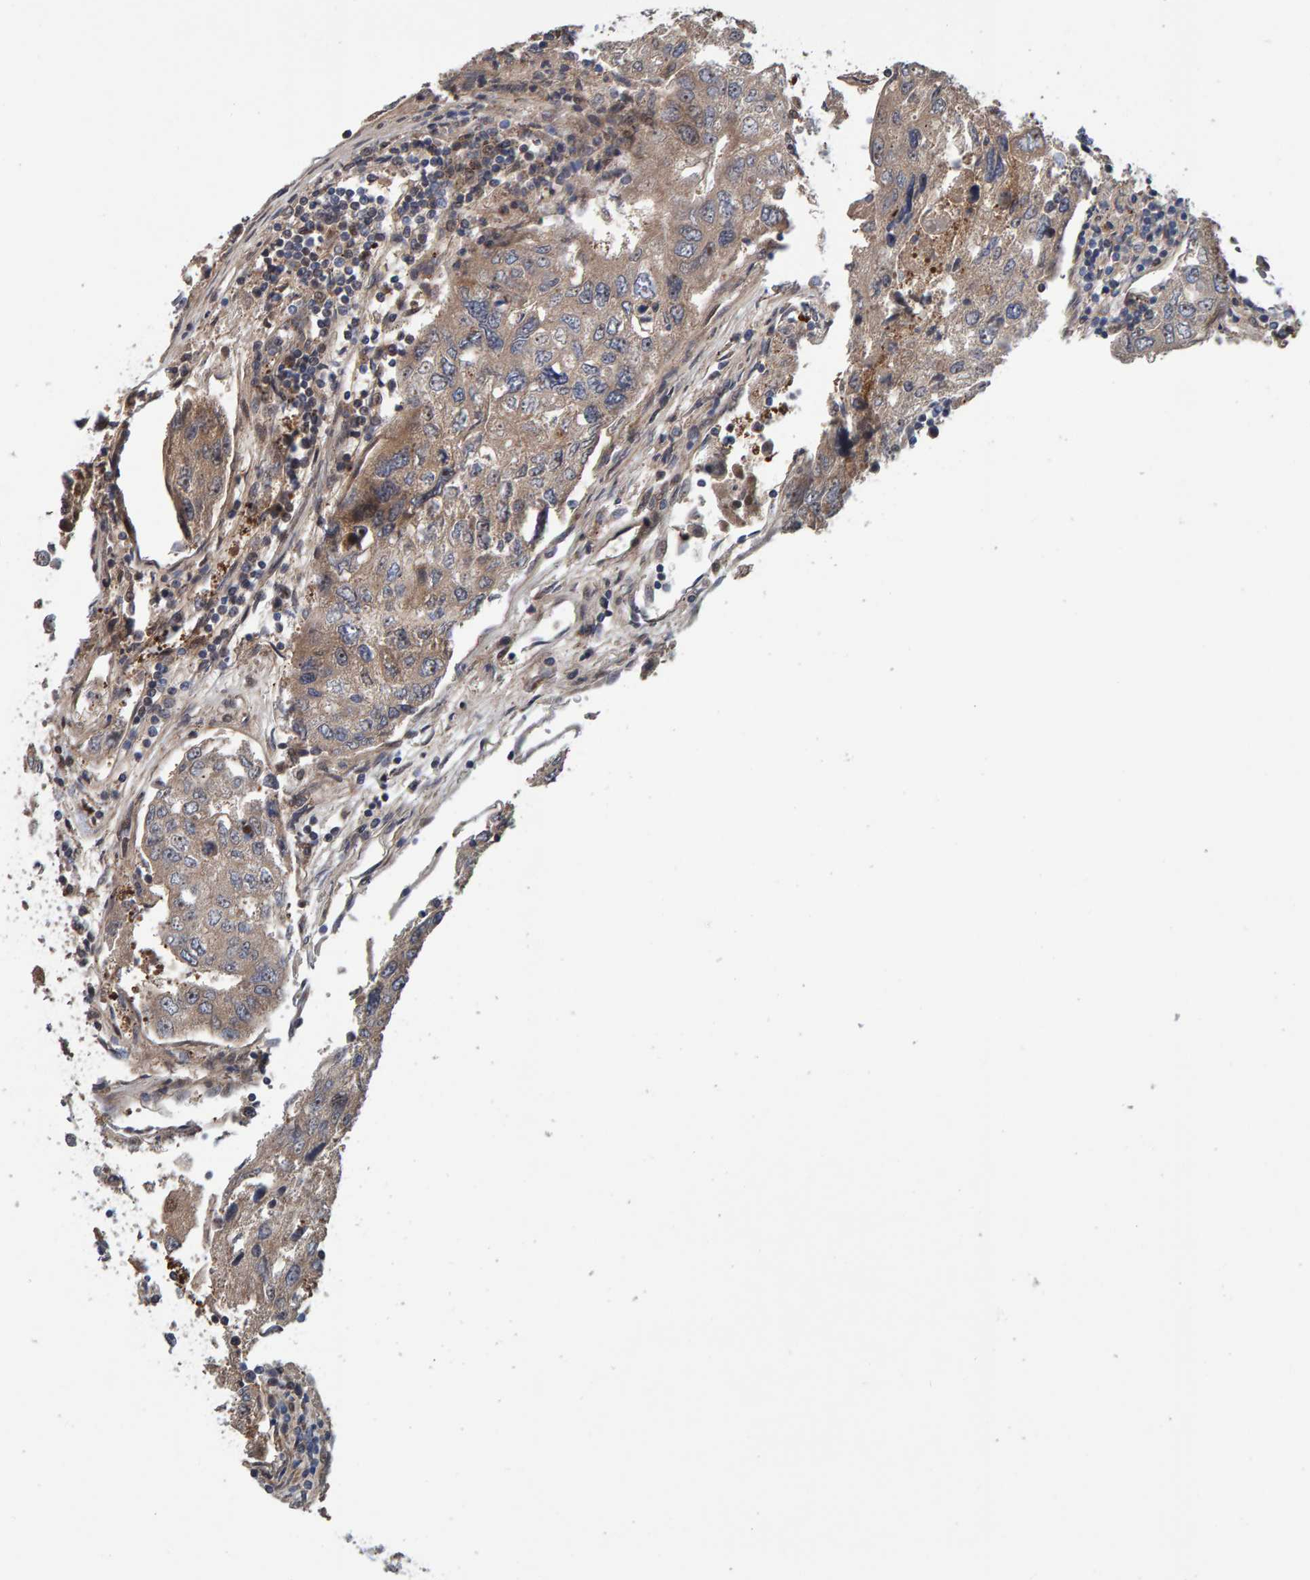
{"staining": {"intensity": "weak", "quantity": ">75%", "location": "cytoplasmic/membranous,nuclear"}, "tissue": "urothelial cancer", "cell_type": "Tumor cells", "image_type": "cancer", "snomed": [{"axis": "morphology", "description": "Urothelial carcinoma, High grade"}, {"axis": "topography", "description": "Lymph node"}, {"axis": "topography", "description": "Urinary bladder"}], "caption": "Urothelial cancer stained with a brown dye reveals weak cytoplasmic/membranous and nuclear positive staining in about >75% of tumor cells.", "gene": "CCDC25", "patient": {"sex": "male", "age": 51}}